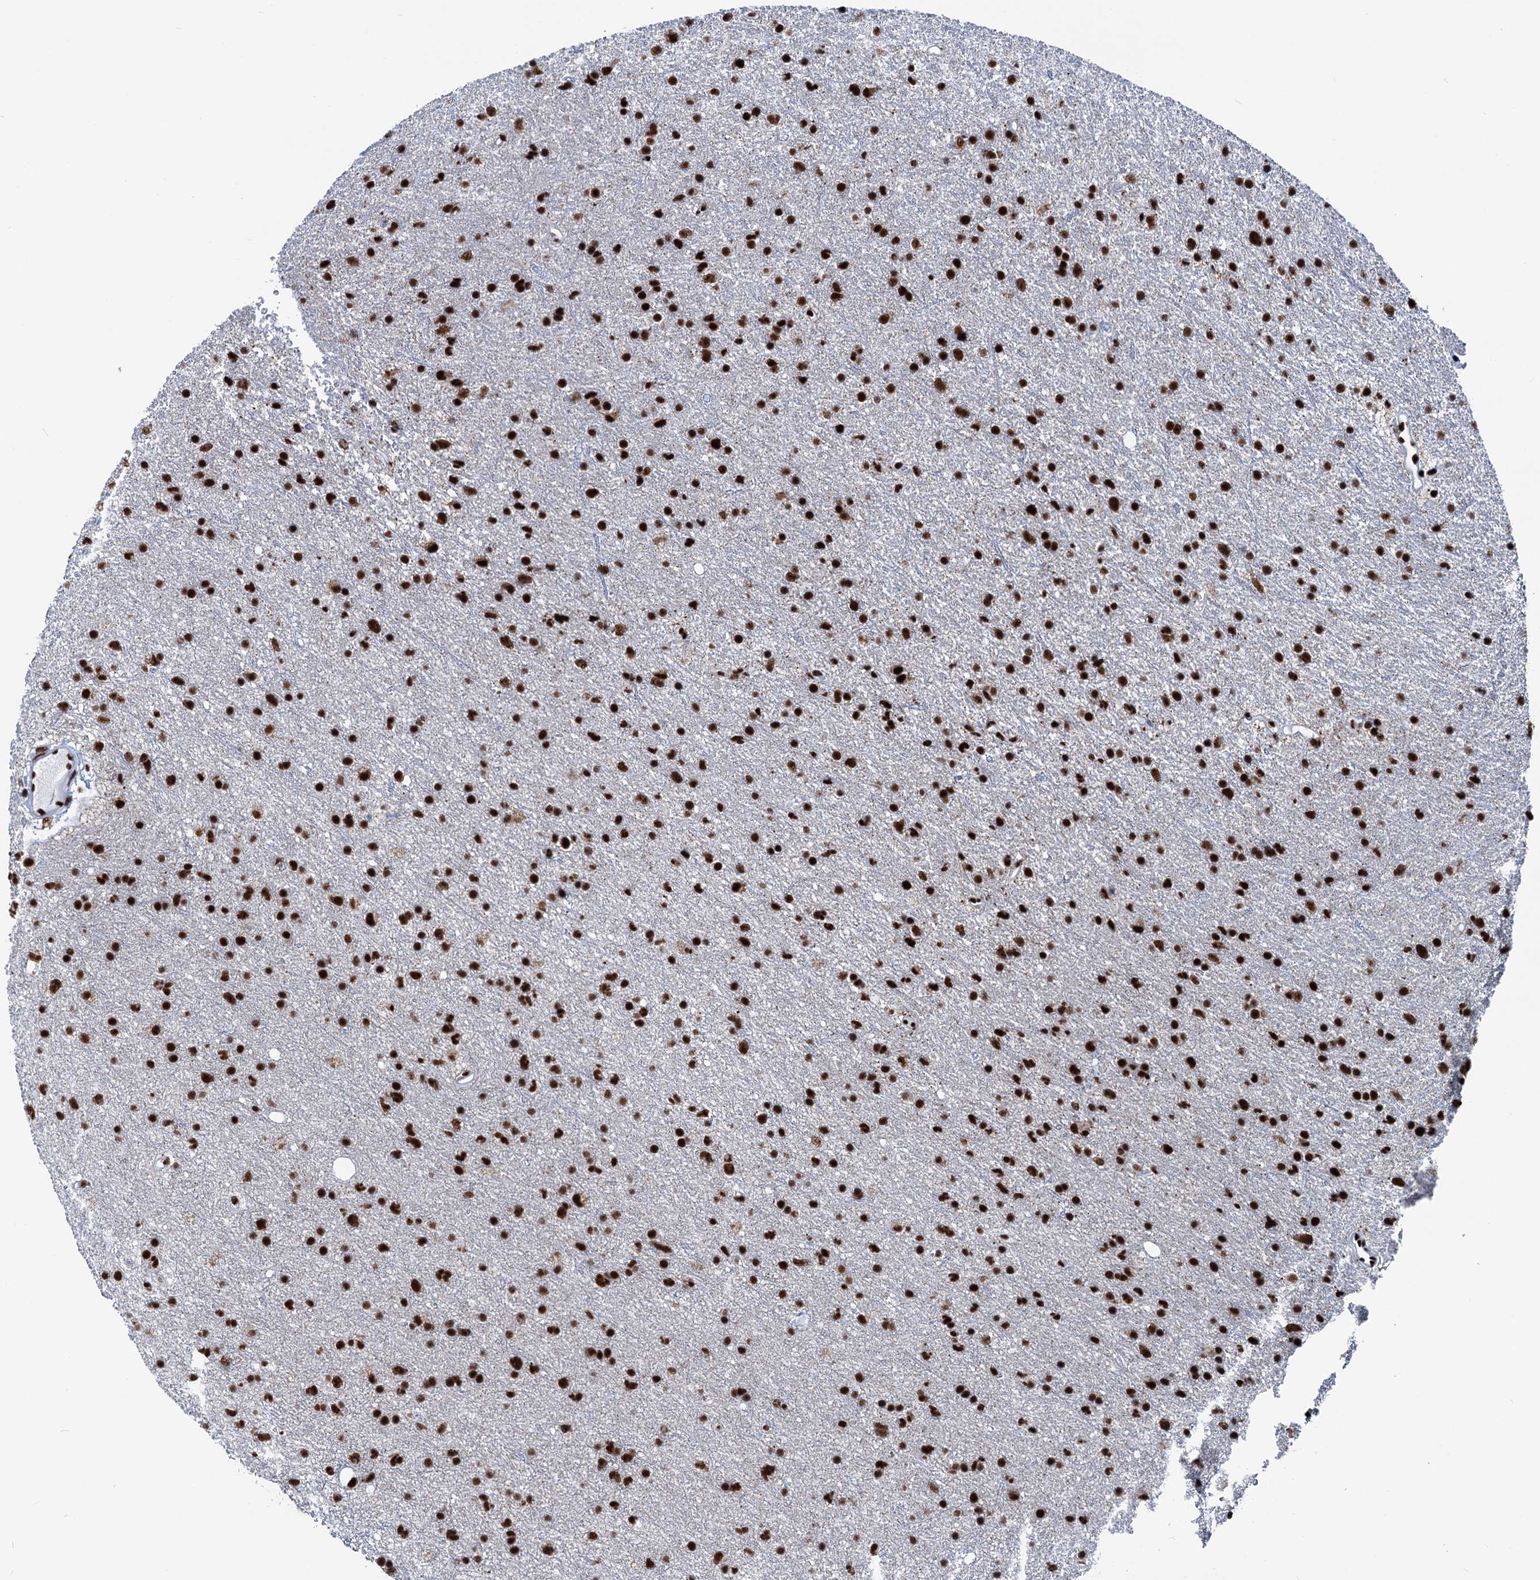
{"staining": {"intensity": "strong", "quantity": ">75%", "location": "nuclear"}, "tissue": "glioma", "cell_type": "Tumor cells", "image_type": "cancer", "snomed": [{"axis": "morphology", "description": "Glioma, malignant, Low grade"}, {"axis": "topography", "description": "Cerebral cortex"}], "caption": "Immunohistochemical staining of human glioma reveals high levels of strong nuclear protein staining in approximately >75% of tumor cells.", "gene": "DDX23", "patient": {"sex": "female", "age": 39}}